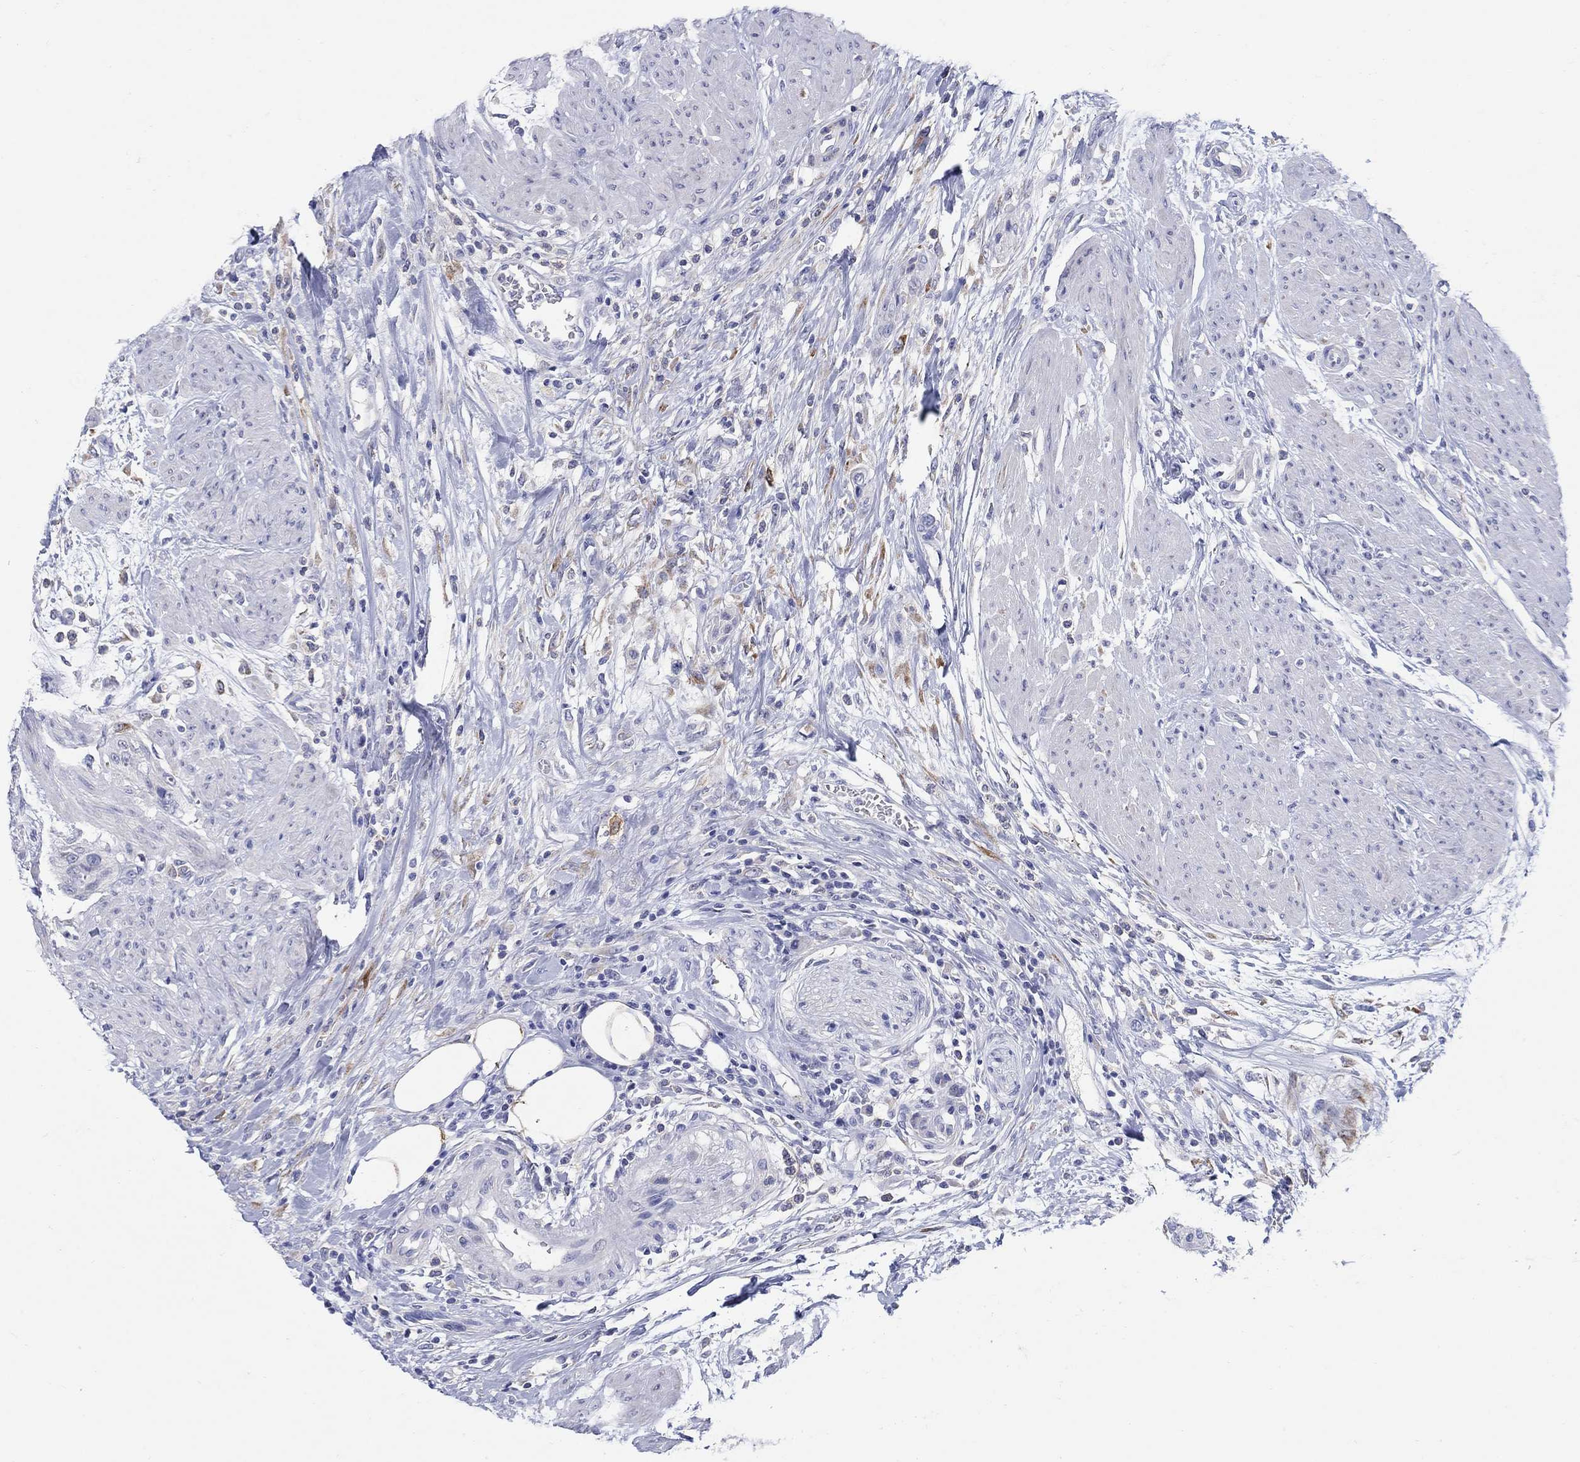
{"staining": {"intensity": "negative", "quantity": "none", "location": "none"}, "tissue": "urothelial cancer", "cell_type": "Tumor cells", "image_type": "cancer", "snomed": [{"axis": "morphology", "description": "Urothelial carcinoma, High grade"}, {"axis": "topography", "description": "Urinary bladder"}], "caption": "Human urothelial cancer stained for a protein using IHC reveals no expression in tumor cells.", "gene": "REEP2", "patient": {"sex": "male", "age": 35}}